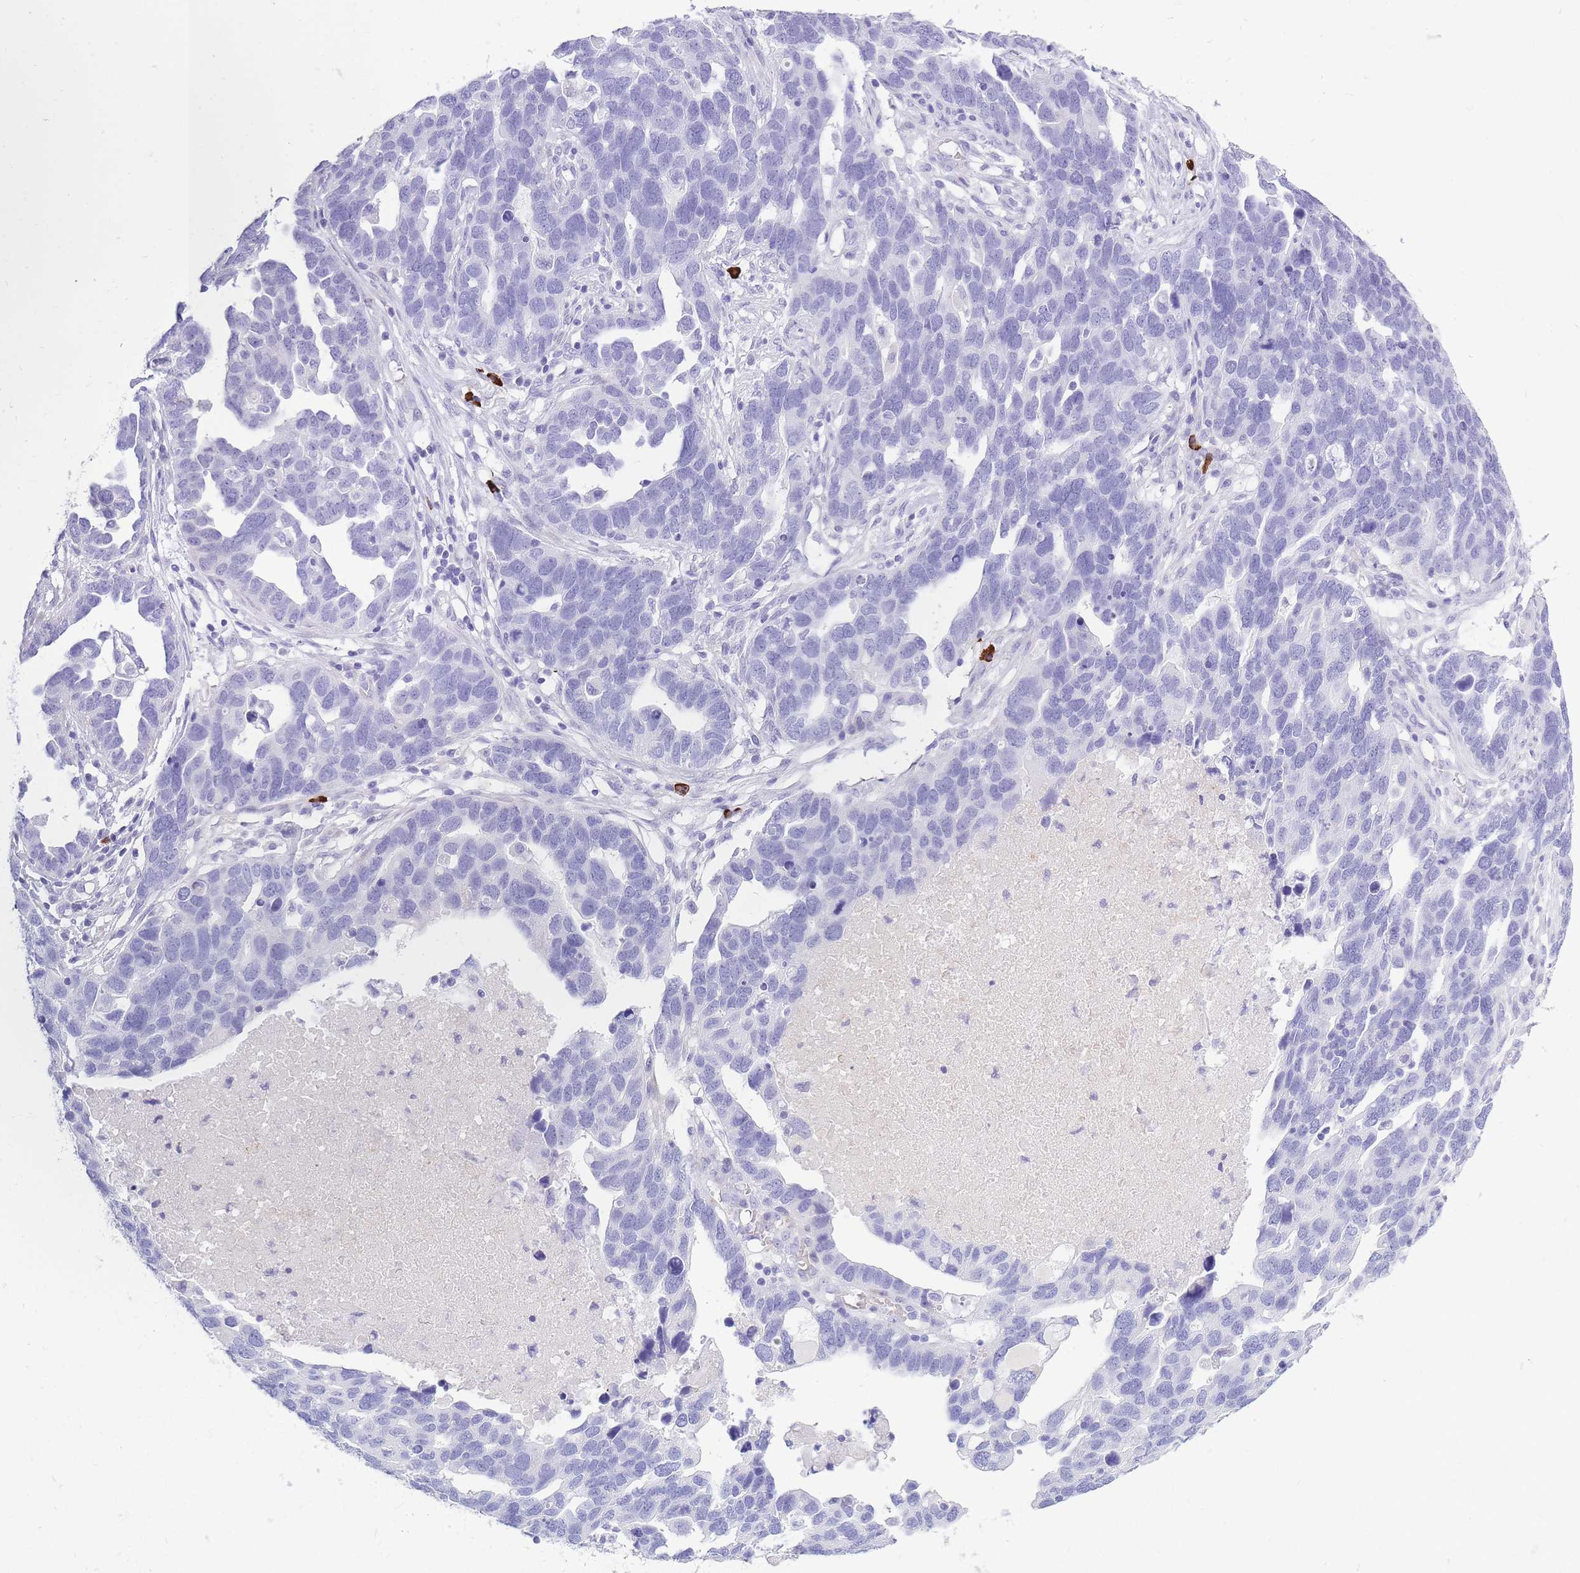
{"staining": {"intensity": "negative", "quantity": "none", "location": "none"}, "tissue": "ovarian cancer", "cell_type": "Tumor cells", "image_type": "cancer", "snomed": [{"axis": "morphology", "description": "Cystadenocarcinoma, serous, NOS"}, {"axis": "topography", "description": "Ovary"}], "caption": "Immunohistochemistry (IHC) of human ovarian cancer (serous cystadenocarcinoma) exhibits no expression in tumor cells.", "gene": "ZFP62", "patient": {"sex": "female", "age": 54}}